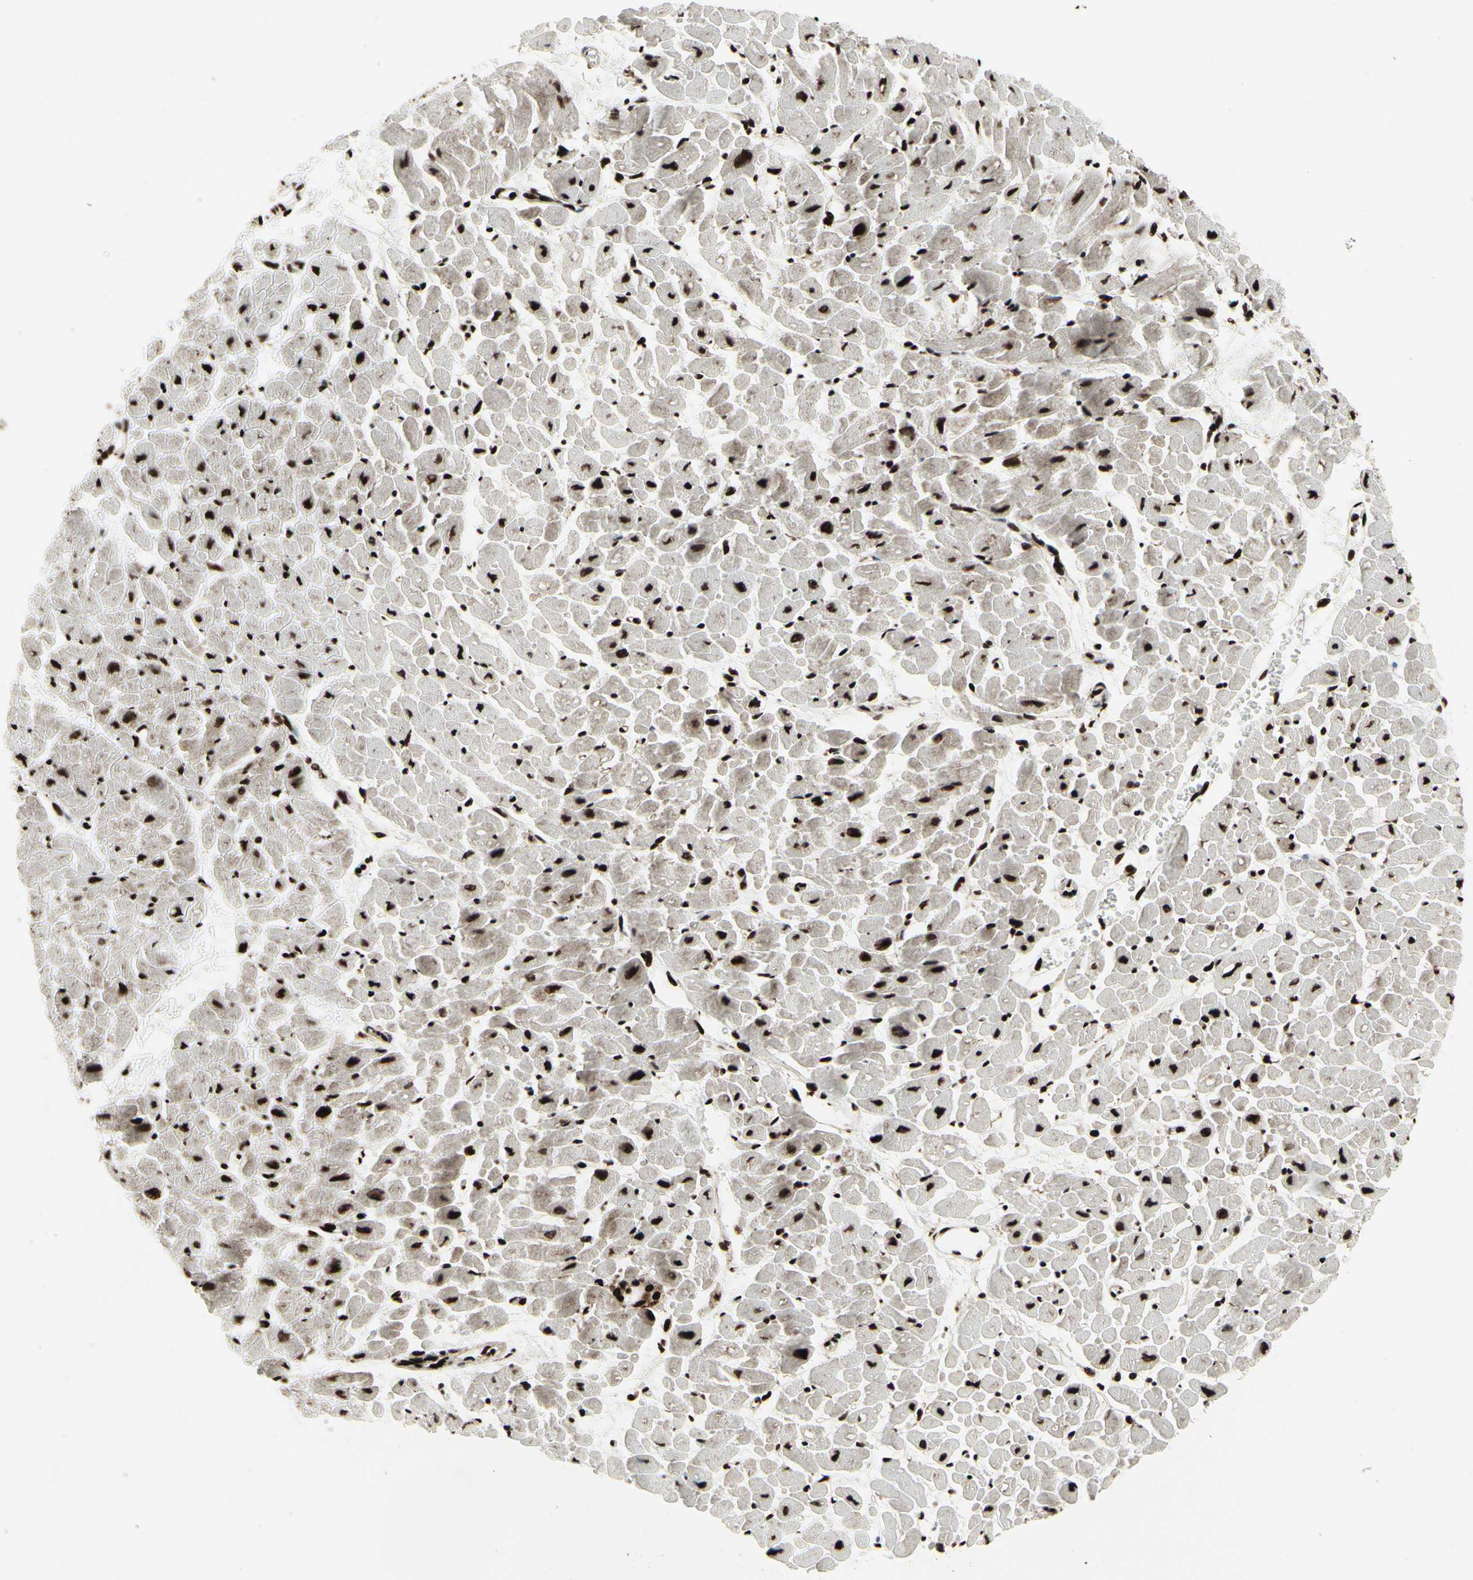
{"staining": {"intensity": "strong", "quantity": ">75%", "location": "nuclear"}, "tissue": "heart muscle", "cell_type": "Cardiomyocytes", "image_type": "normal", "snomed": [{"axis": "morphology", "description": "Normal tissue, NOS"}, {"axis": "topography", "description": "Heart"}], "caption": "Immunohistochemical staining of normal human heart muscle displays >75% levels of strong nuclear protein positivity in about >75% of cardiomyocytes.", "gene": "U2AF2", "patient": {"sex": "male", "age": 45}}